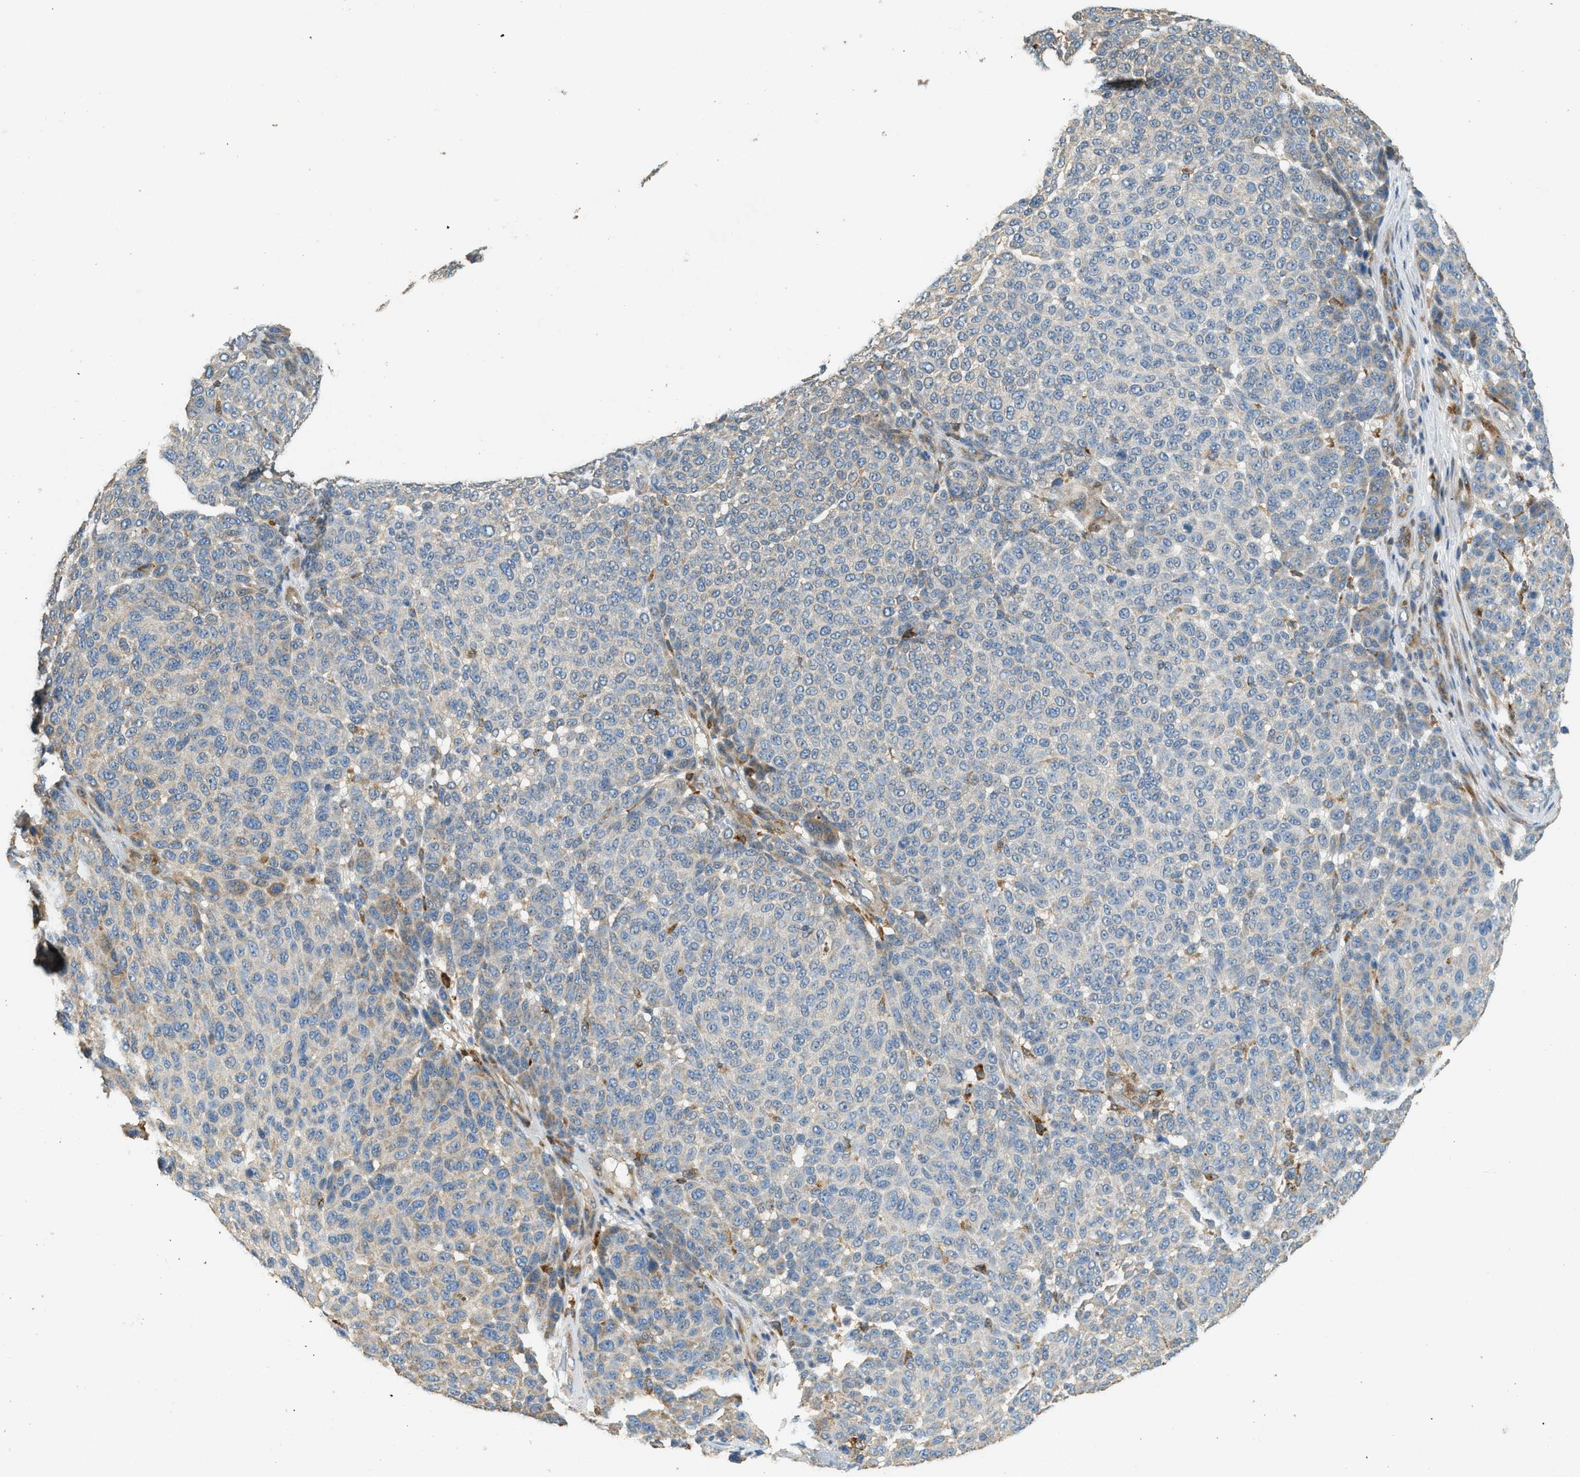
{"staining": {"intensity": "negative", "quantity": "none", "location": "none"}, "tissue": "melanoma", "cell_type": "Tumor cells", "image_type": "cancer", "snomed": [{"axis": "morphology", "description": "Malignant melanoma, NOS"}, {"axis": "topography", "description": "Skin"}], "caption": "High magnification brightfield microscopy of melanoma stained with DAB (3,3'-diaminobenzidine) (brown) and counterstained with hematoxylin (blue): tumor cells show no significant staining.", "gene": "CTSB", "patient": {"sex": "male", "age": 59}}